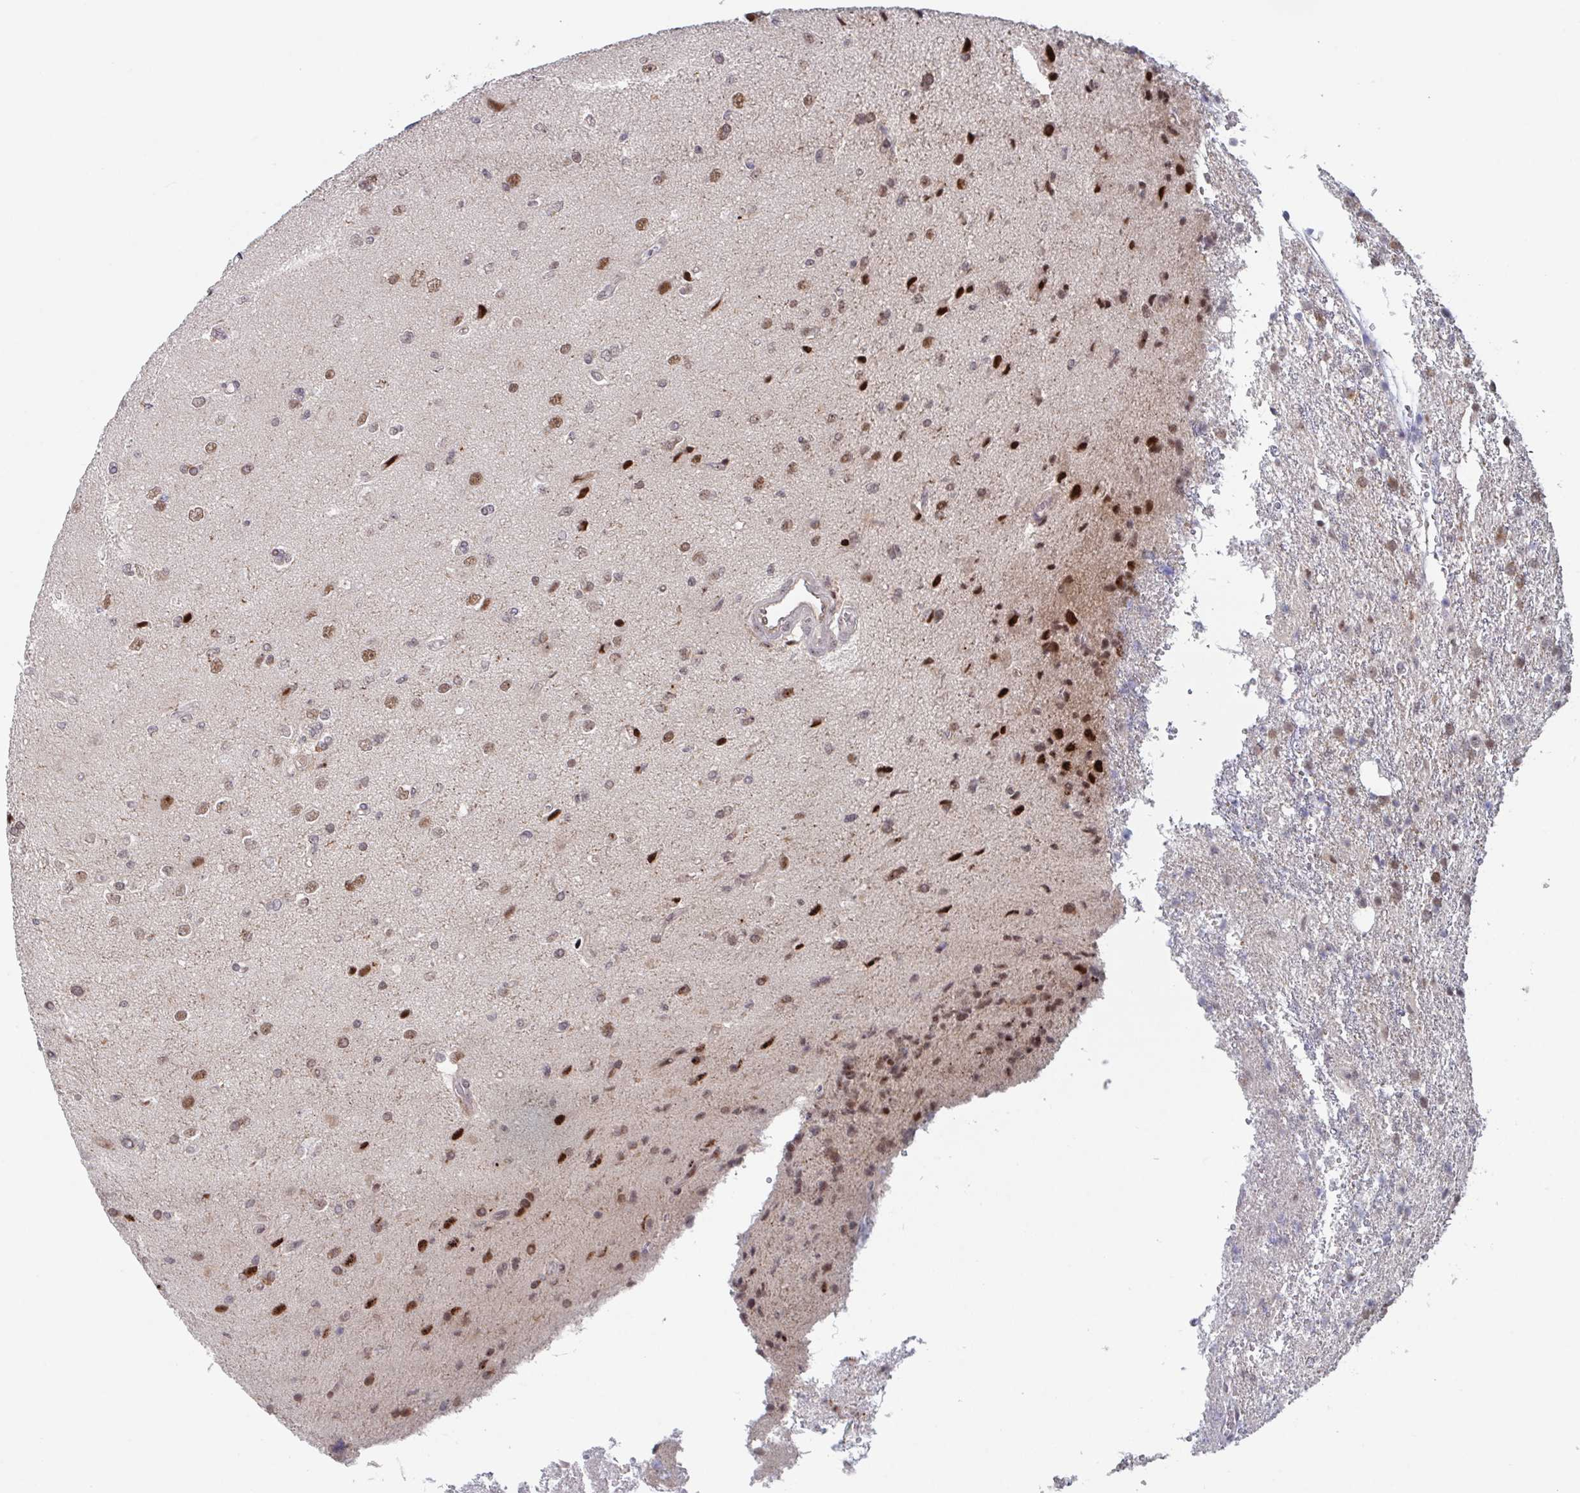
{"staining": {"intensity": "moderate", "quantity": "<25%", "location": "nuclear"}, "tissue": "glioma", "cell_type": "Tumor cells", "image_type": "cancer", "snomed": [{"axis": "morphology", "description": "Glioma, malignant, High grade"}, {"axis": "topography", "description": "Brain"}], "caption": "Protein expression analysis of glioma exhibits moderate nuclear positivity in about <25% of tumor cells.", "gene": "RNF212", "patient": {"sex": "male", "age": 56}}